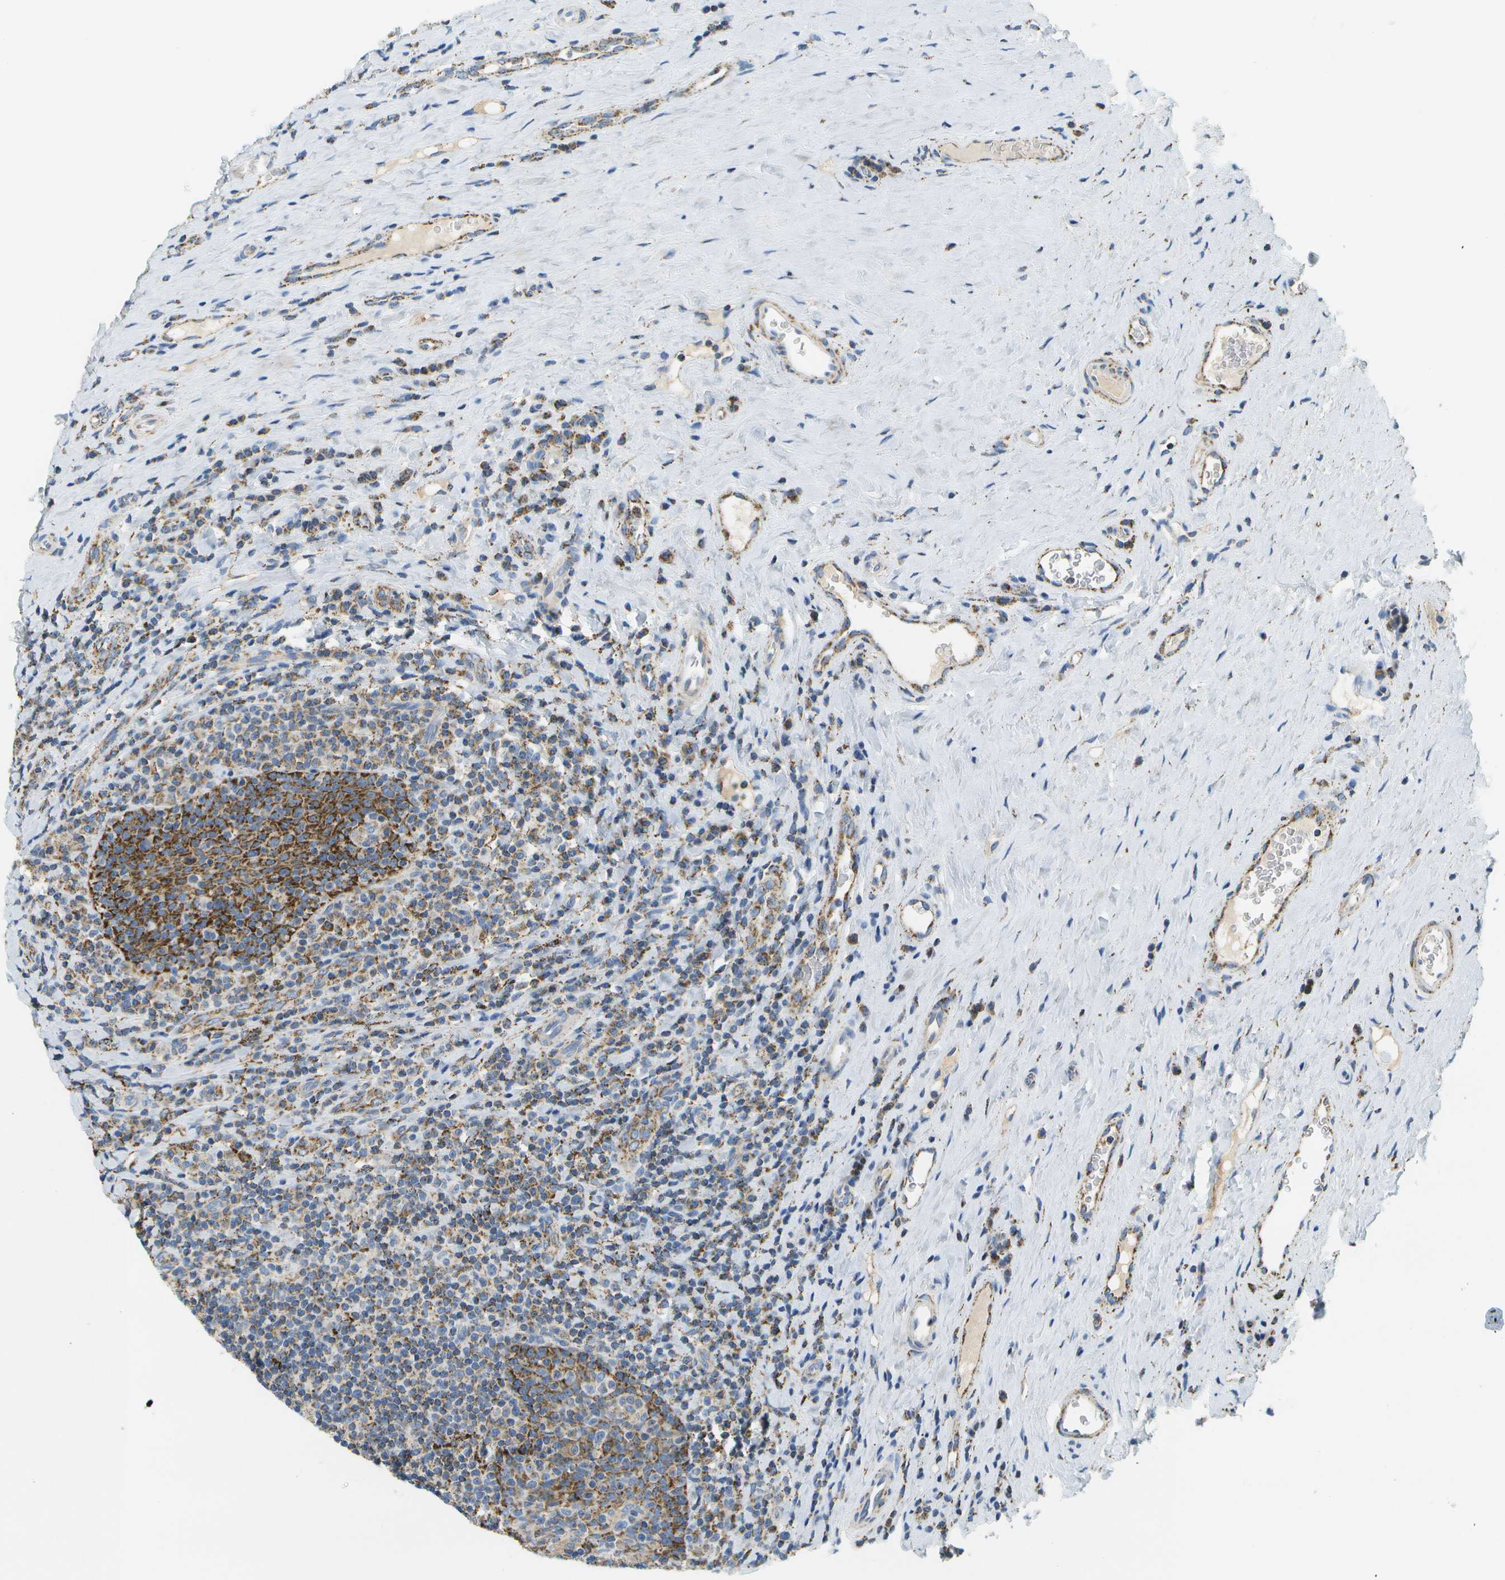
{"staining": {"intensity": "strong", "quantity": "<25%", "location": "cytoplasmic/membranous"}, "tissue": "tonsil", "cell_type": "Germinal center cells", "image_type": "normal", "snomed": [{"axis": "morphology", "description": "Normal tissue, NOS"}, {"axis": "topography", "description": "Tonsil"}], "caption": "Immunohistochemical staining of unremarkable tonsil shows strong cytoplasmic/membranous protein staining in approximately <25% of germinal center cells. (Brightfield microscopy of DAB IHC at high magnification).", "gene": "HLCS", "patient": {"sex": "male", "age": 17}}